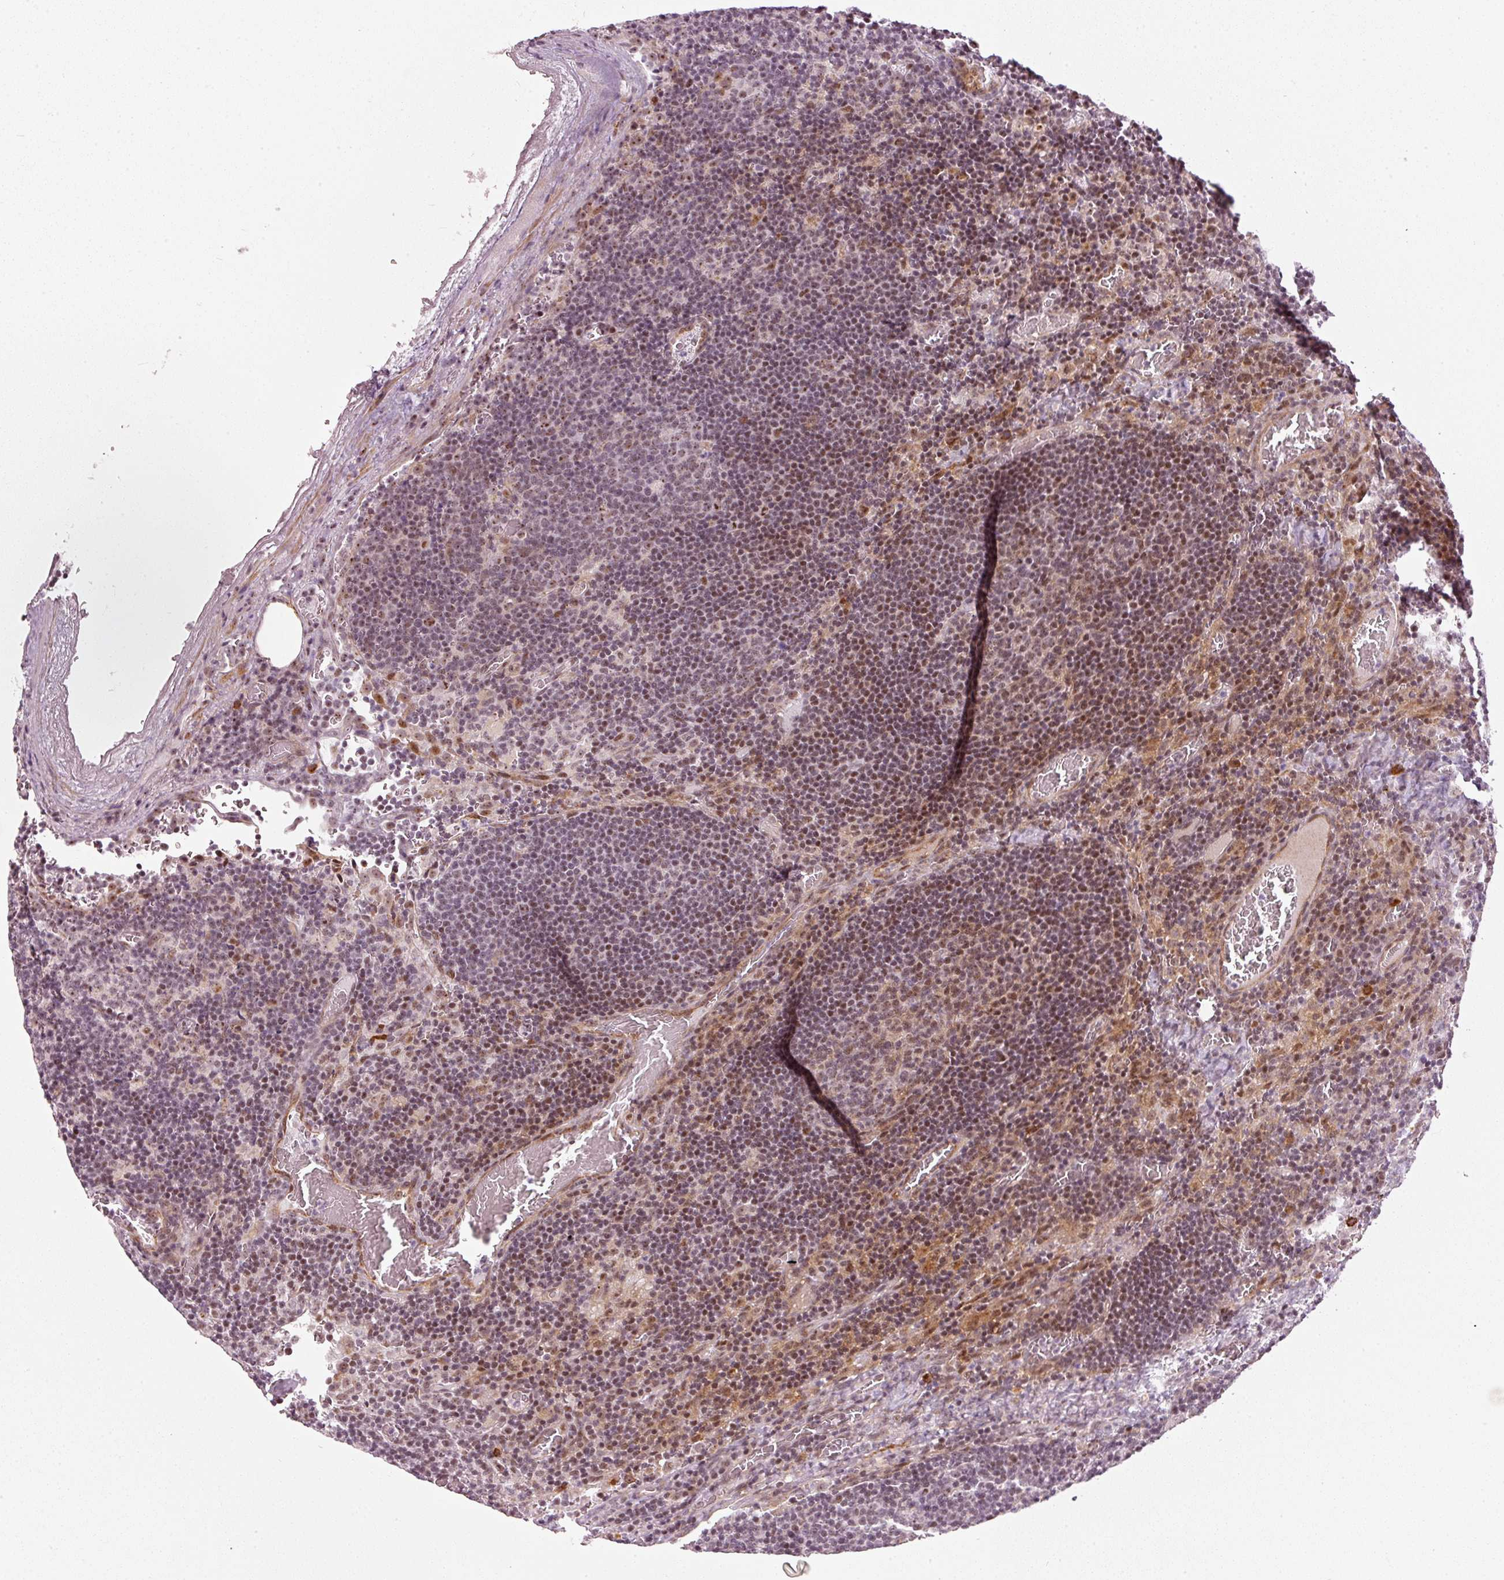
{"staining": {"intensity": "weak", "quantity": "25%-75%", "location": "nuclear"}, "tissue": "lymph node", "cell_type": "Germinal center cells", "image_type": "normal", "snomed": [{"axis": "morphology", "description": "Normal tissue, NOS"}, {"axis": "topography", "description": "Lymph node"}], "caption": "Approximately 25%-75% of germinal center cells in normal human lymph node exhibit weak nuclear protein staining as visualized by brown immunohistochemical staining.", "gene": "MXRA8", "patient": {"sex": "male", "age": 50}}